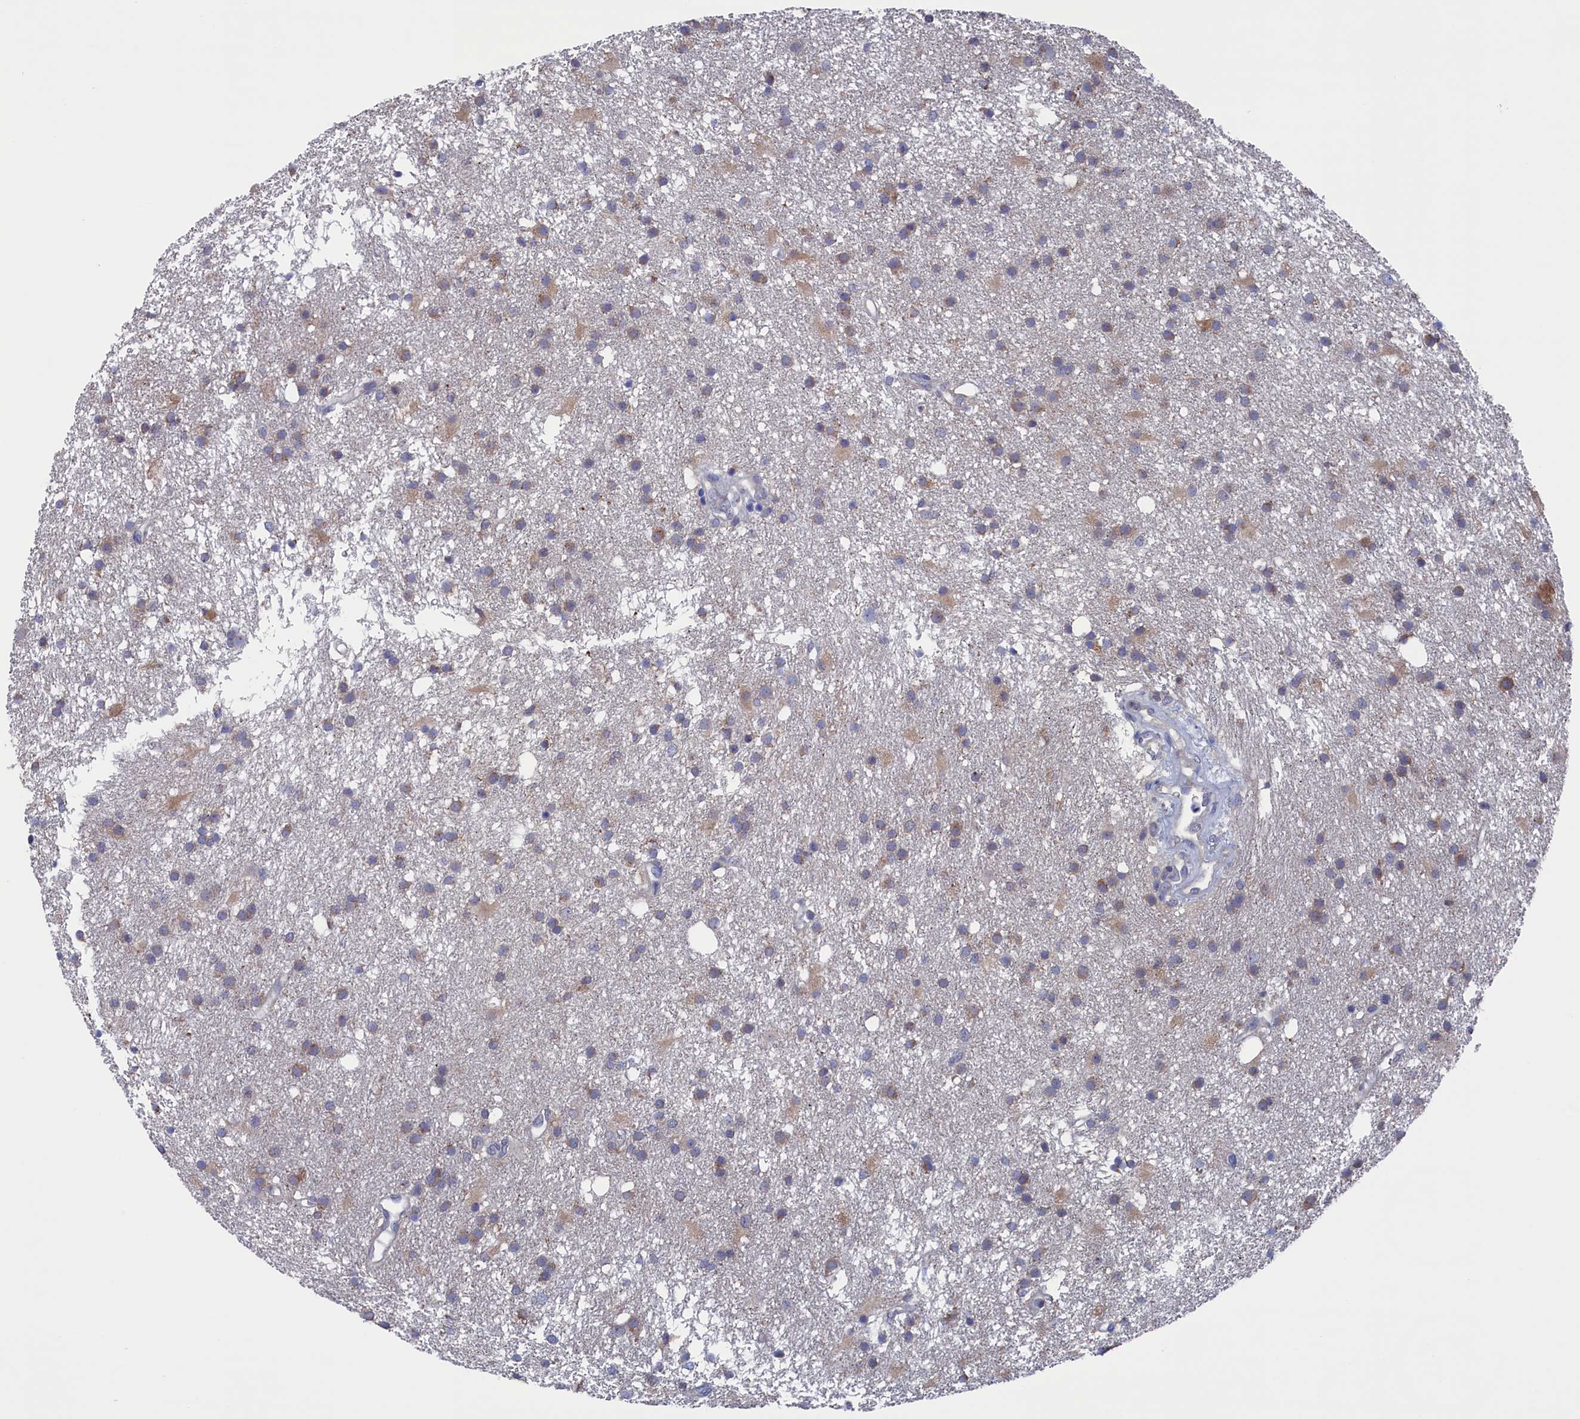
{"staining": {"intensity": "weak", "quantity": "25%-75%", "location": "cytoplasmic/membranous"}, "tissue": "glioma", "cell_type": "Tumor cells", "image_type": "cancer", "snomed": [{"axis": "morphology", "description": "Glioma, malignant, High grade"}, {"axis": "topography", "description": "Brain"}], "caption": "The immunohistochemical stain shows weak cytoplasmic/membranous expression in tumor cells of glioma tissue. The staining was performed using DAB (3,3'-diaminobenzidine), with brown indicating positive protein expression. Nuclei are stained blue with hematoxylin.", "gene": "SPATA13", "patient": {"sex": "male", "age": 77}}